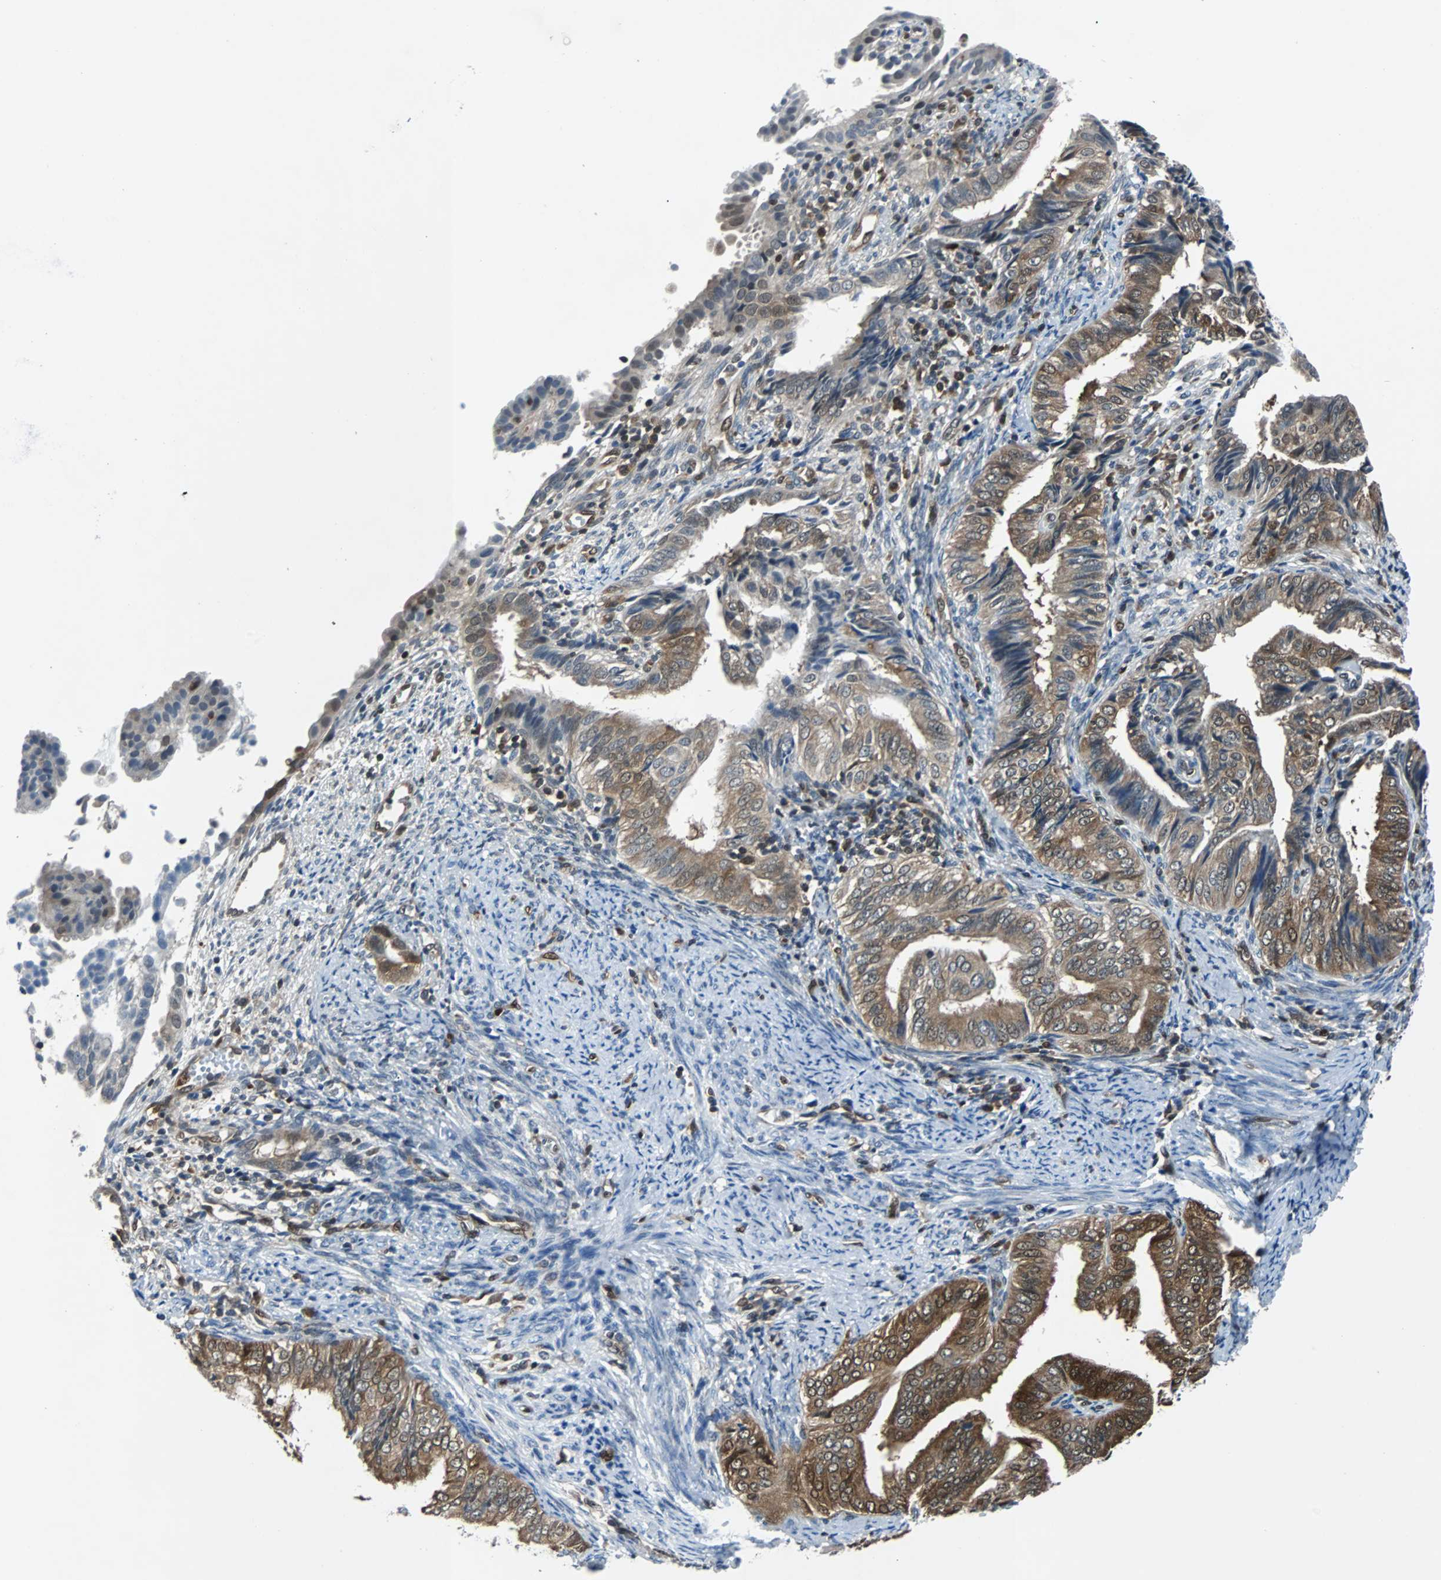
{"staining": {"intensity": "moderate", "quantity": "25%-75%", "location": "cytoplasmic/membranous,nuclear"}, "tissue": "endometrial cancer", "cell_type": "Tumor cells", "image_type": "cancer", "snomed": [{"axis": "morphology", "description": "Adenocarcinoma, NOS"}, {"axis": "topography", "description": "Endometrium"}], "caption": "Protein expression analysis of human endometrial cancer (adenocarcinoma) reveals moderate cytoplasmic/membranous and nuclear positivity in approximately 25%-75% of tumor cells.", "gene": "MAP2K6", "patient": {"sex": "female", "age": 58}}